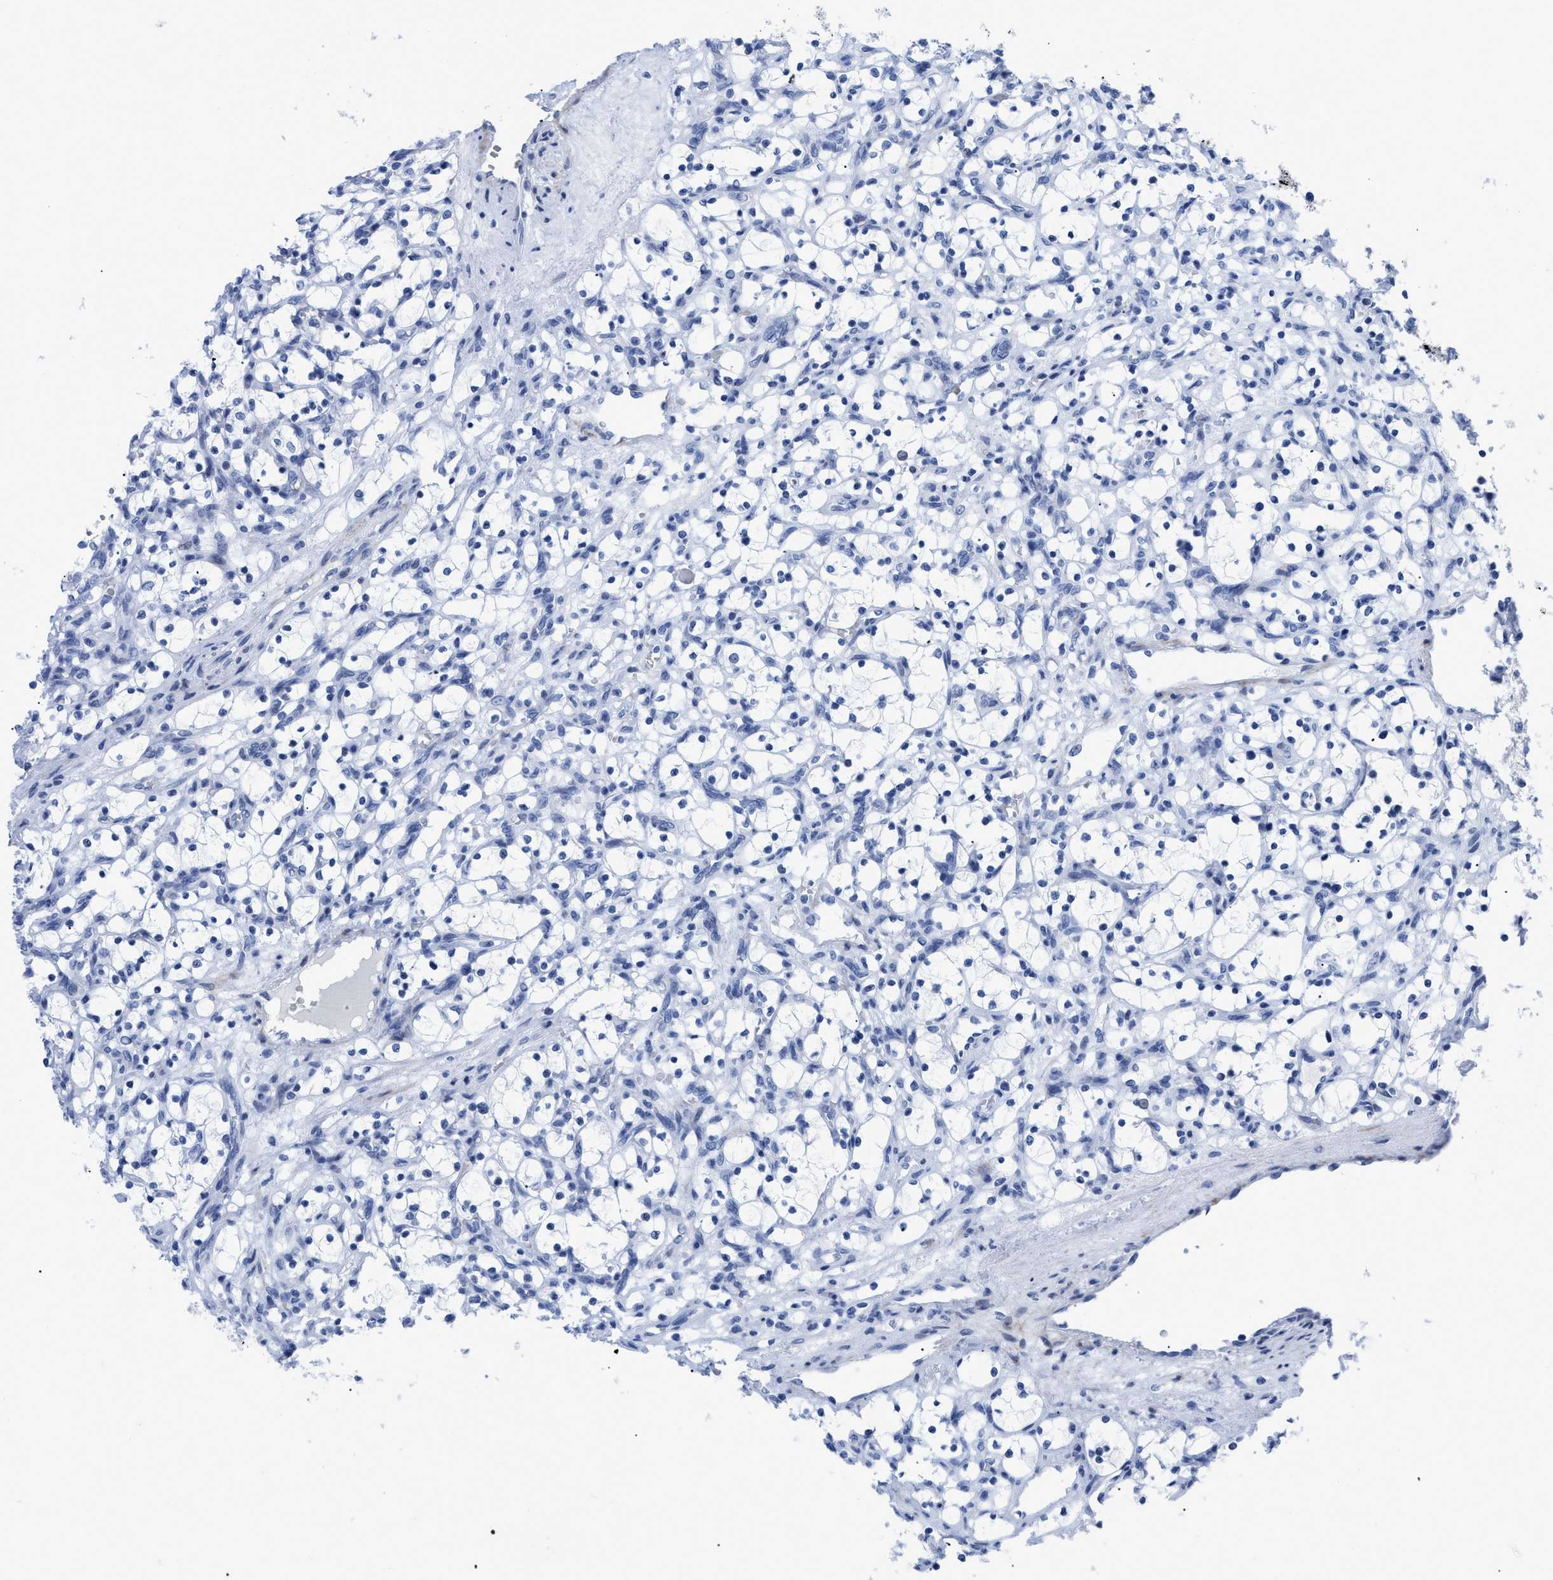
{"staining": {"intensity": "negative", "quantity": "none", "location": "none"}, "tissue": "renal cancer", "cell_type": "Tumor cells", "image_type": "cancer", "snomed": [{"axis": "morphology", "description": "Adenocarcinoma, NOS"}, {"axis": "topography", "description": "Kidney"}], "caption": "IHC photomicrograph of human renal cancer (adenocarcinoma) stained for a protein (brown), which displays no staining in tumor cells.", "gene": "DUSP26", "patient": {"sex": "female", "age": 69}}